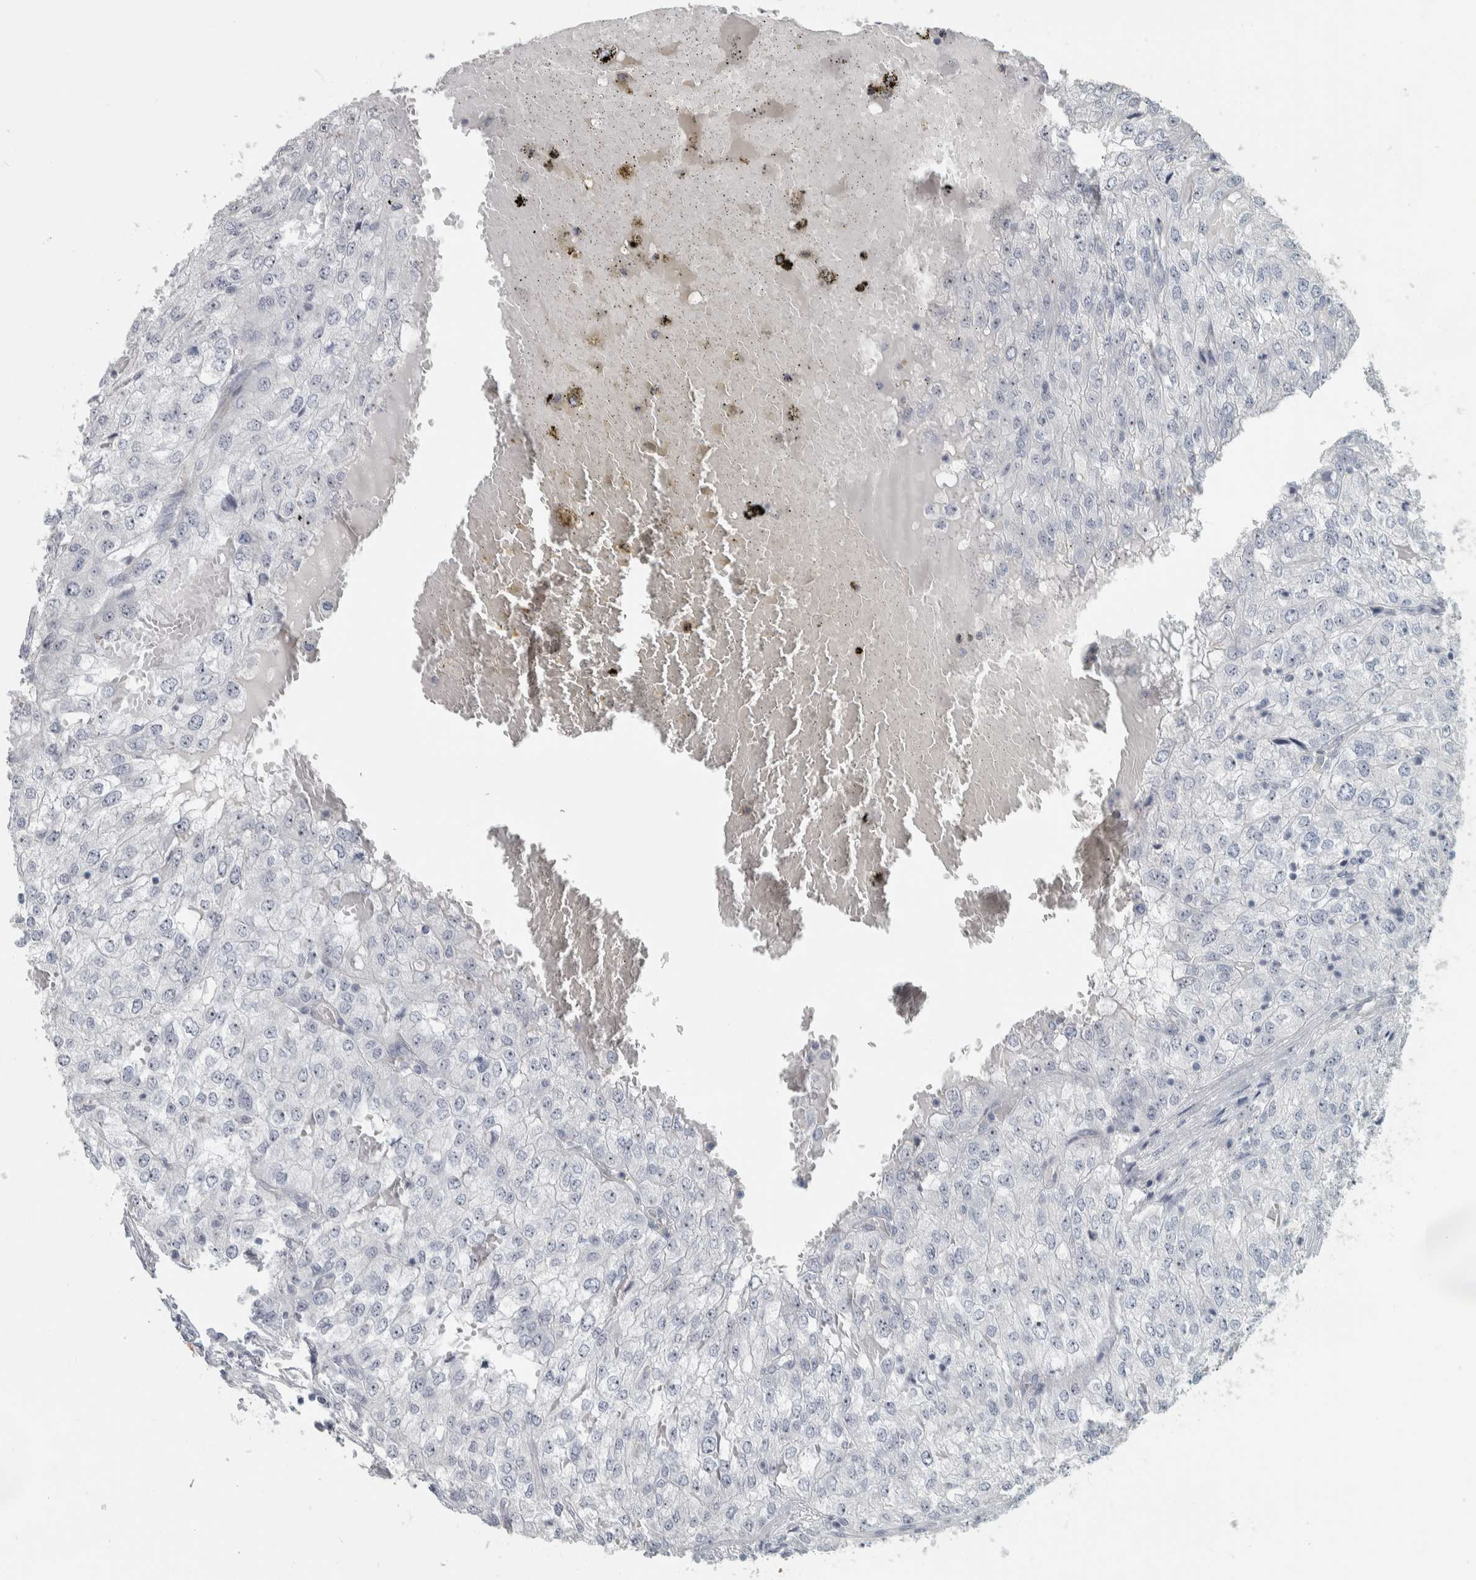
{"staining": {"intensity": "weak", "quantity": "<25%", "location": "nuclear"}, "tissue": "renal cancer", "cell_type": "Tumor cells", "image_type": "cancer", "snomed": [{"axis": "morphology", "description": "Adenocarcinoma, NOS"}, {"axis": "topography", "description": "Kidney"}], "caption": "Protein analysis of renal adenocarcinoma shows no significant staining in tumor cells.", "gene": "DCAF10", "patient": {"sex": "female", "age": 54}}